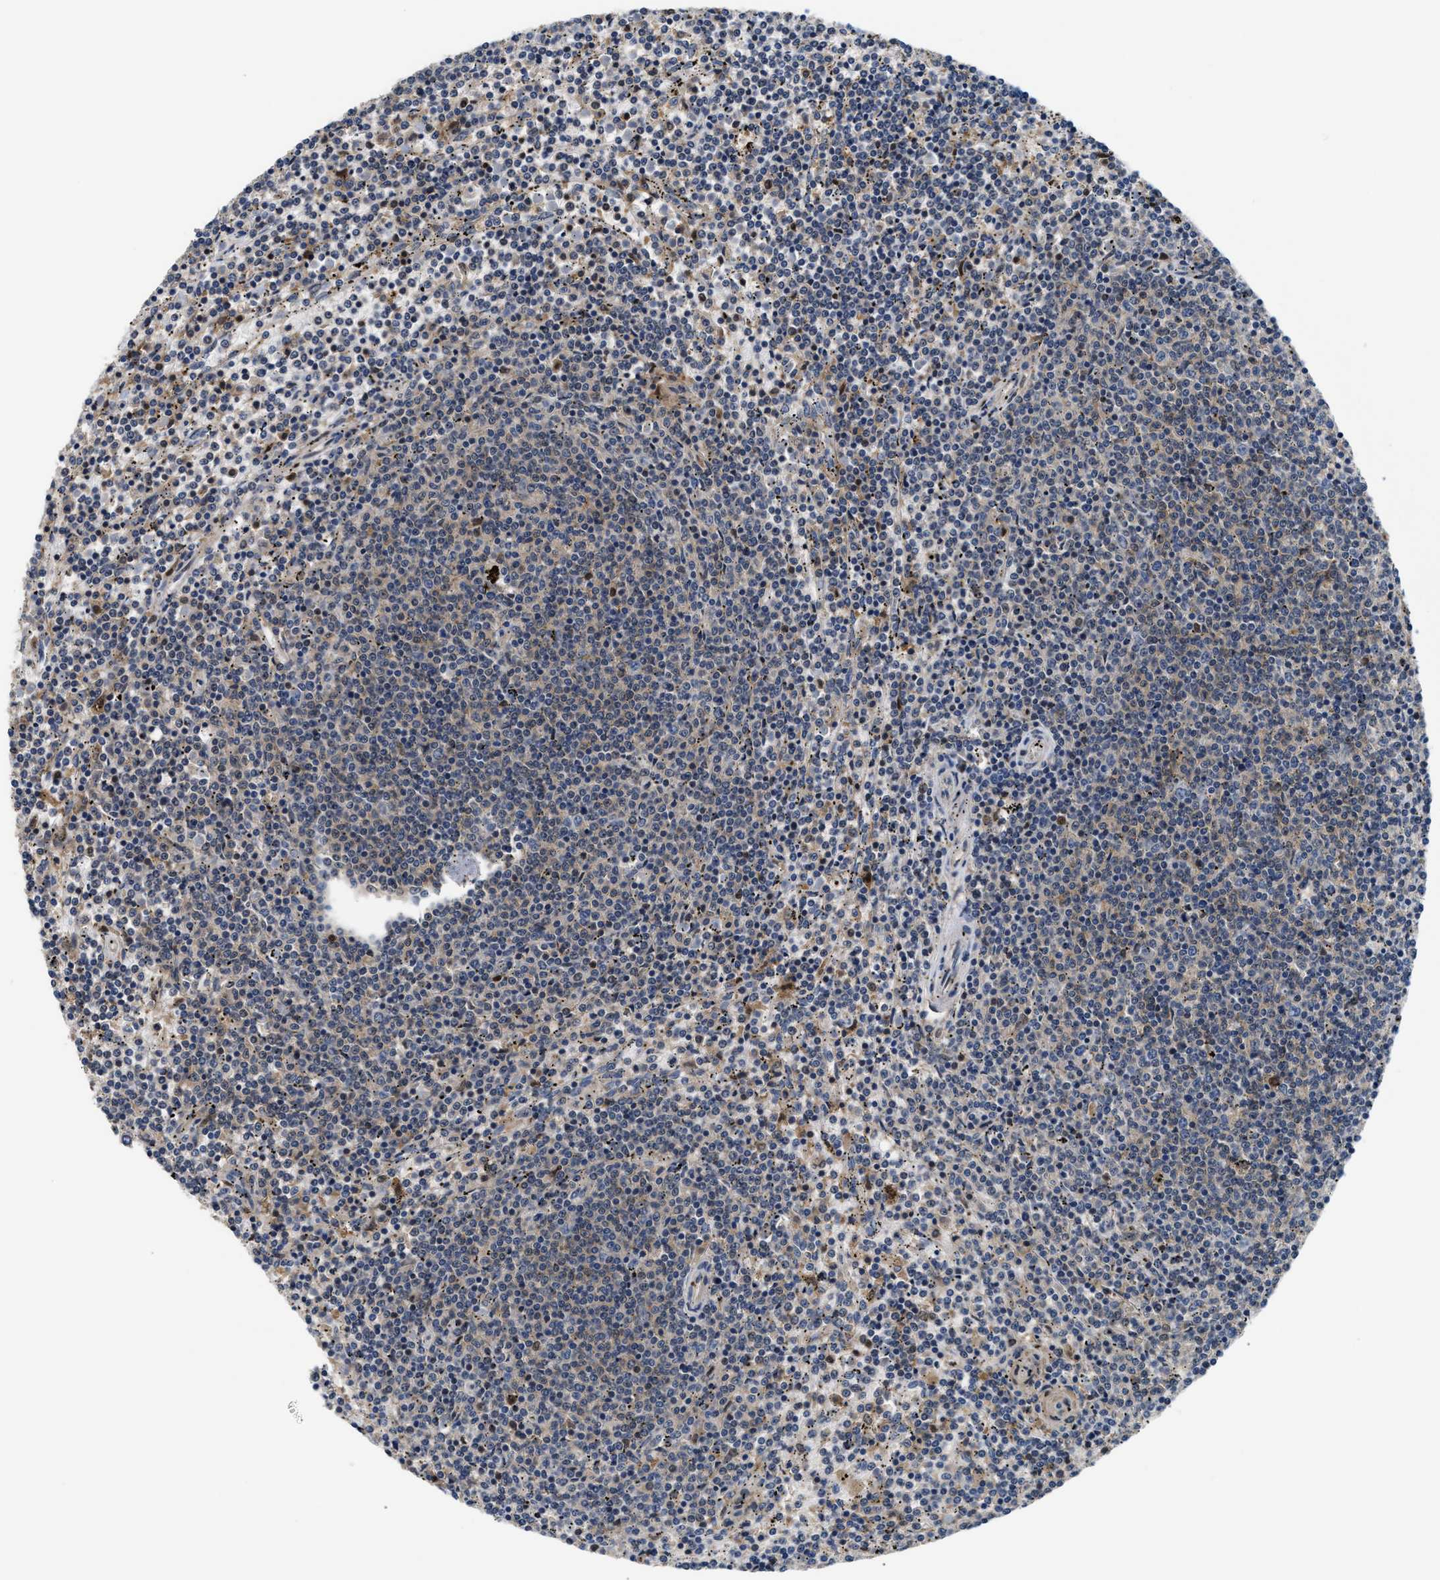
{"staining": {"intensity": "weak", "quantity": "<25%", "location": "cytoplasmic/membranous"}, "tissue": "lymphoma", "cell_type": "Tumor cells", "image_type": "cancer", "snomed": [{"axis": "morphology", "description": "Malignant lymphoma, non-Hodgkin's type, Low grade"}, {"axis": "topography", "description": "Spleen"}], "caption": "This is an IHC photomicrograph of malignant lymphoma, non-Hodgkin's type (low-grade). There is no positivity in tumor cells.", "gene": "OSTF1", "patient": {"sex": "female", "age": 50}}